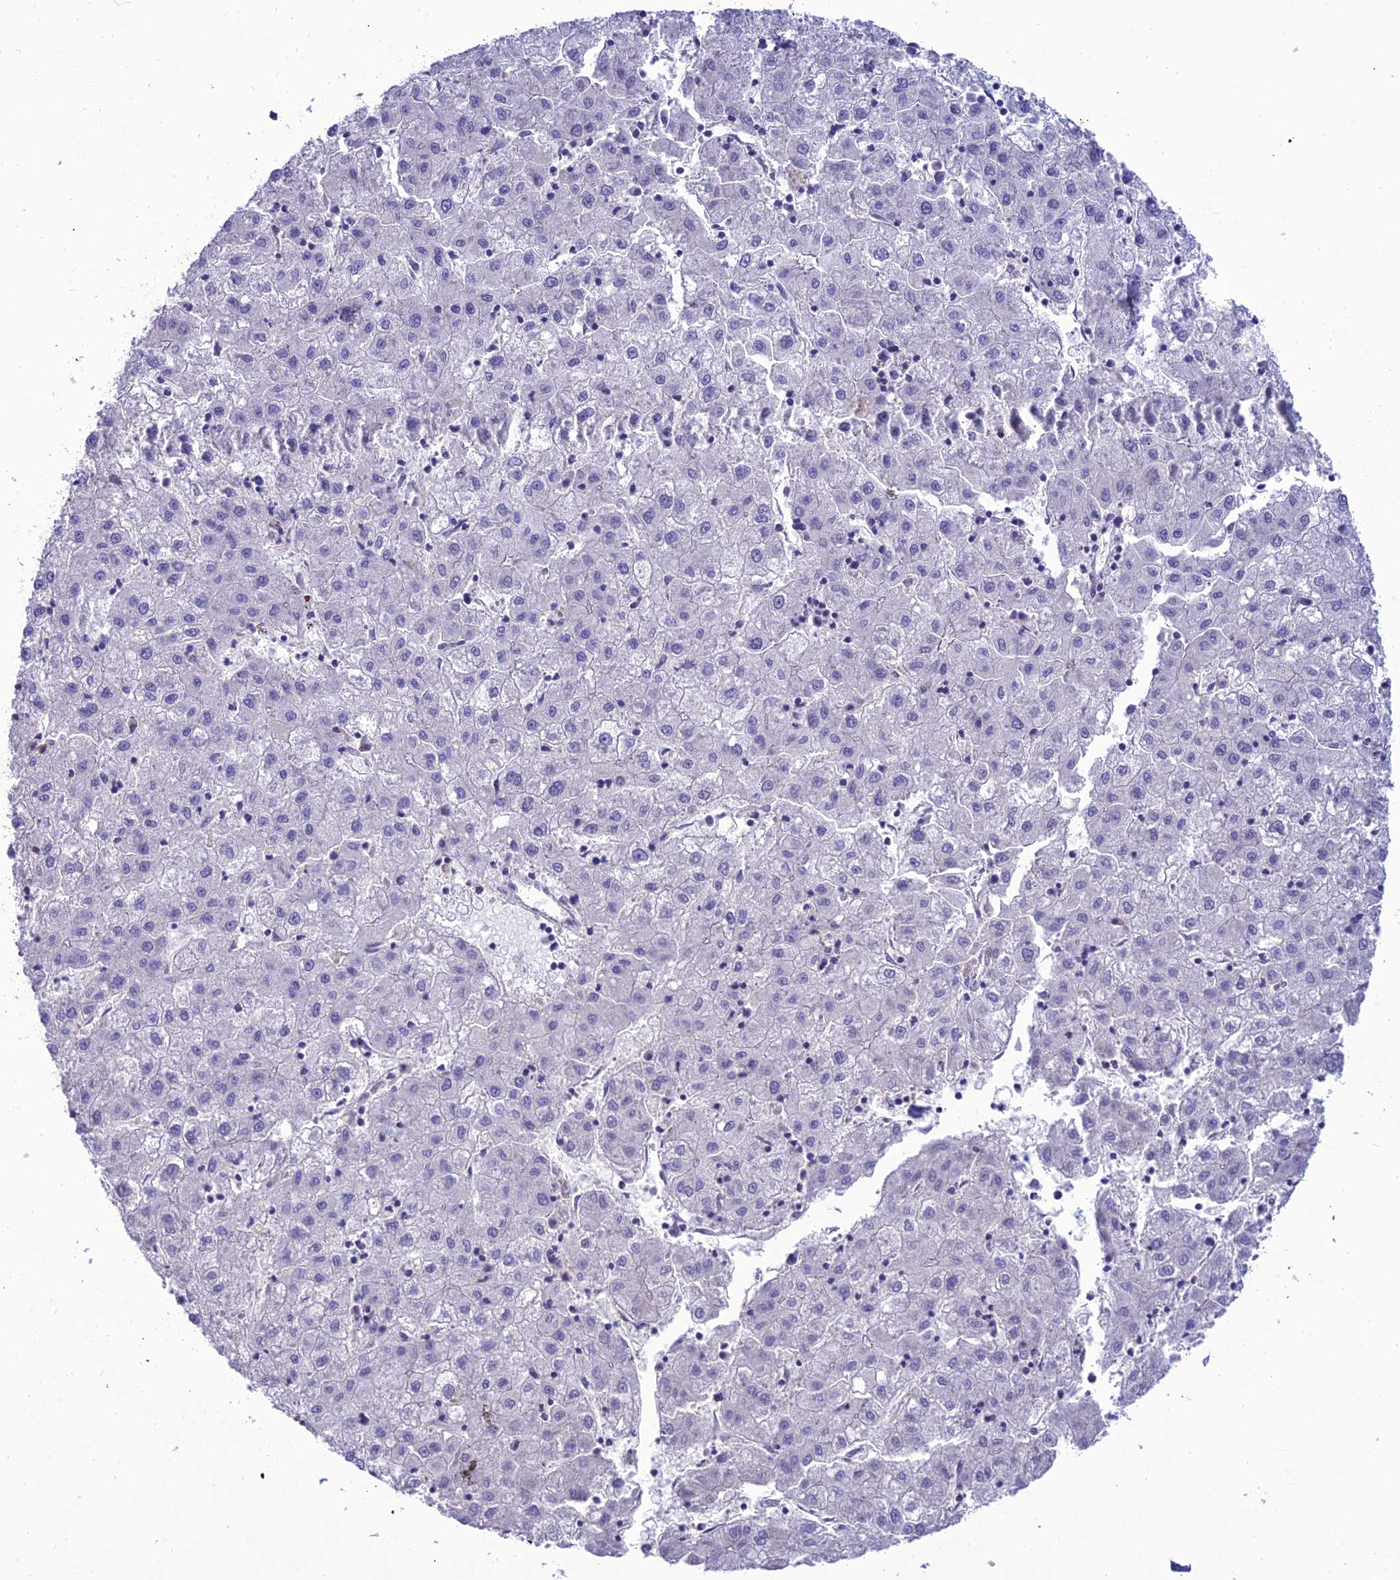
{"staining": {"intensity": "negative", "quantity": "none", "location": "none"}, "tissue": "liver cancer", "cell_type": "Tumor cells", "image_type": "cancer", "snomed": [{"axis": "morphology", "description": "Carcinoma, Hepatocellular, NOS"}, {"axis": "topography", "description": "Liver"}], "caption": "DAB immunohistochemical staining of human liver cancer (hepatocellular carcinoma) shows no significant expression in tumor cells. (Immunohistochemistry, brightfield microscopy, high magnification).", "gene": "TEKT3", "patient": {"sex": "male", "age": 72}}